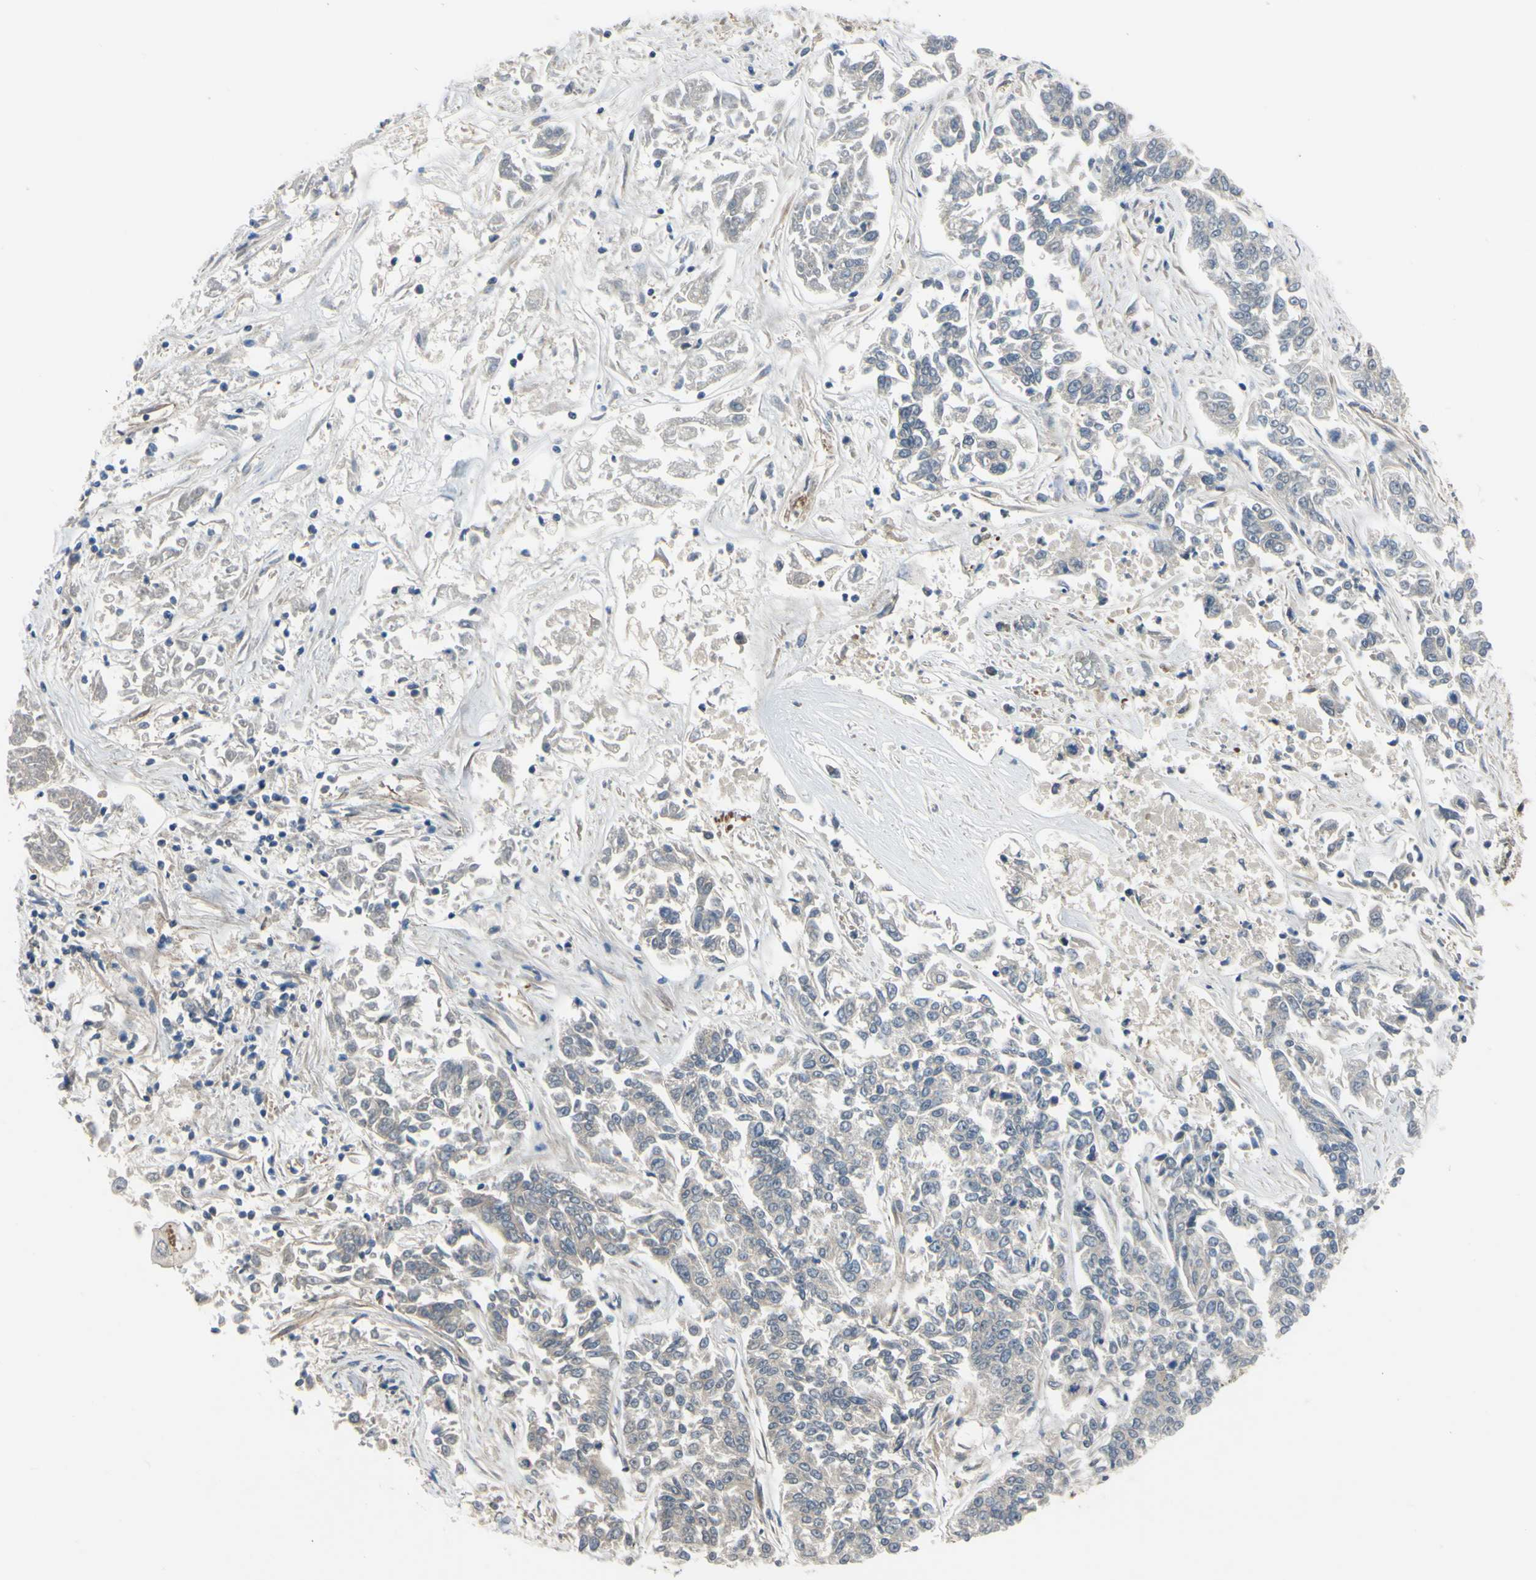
{"staining": {"intensity": "negative", "quantity": "none", "location": "none"}, "tissue": "lung cancer", "cell_type": "Tumor cells", "image_type": "cancer", "snomed": [{"axis": "morphology", "description": "Adenocarcinoma, NOS"}, {"axis": "topography", "description": "Lung"}], "caption": "There is no significant expression in tumor cells of lung cancer (adenocarcinoma).", "gene": "COMMD9", "patient": {"sex": "male", "age": 84}}